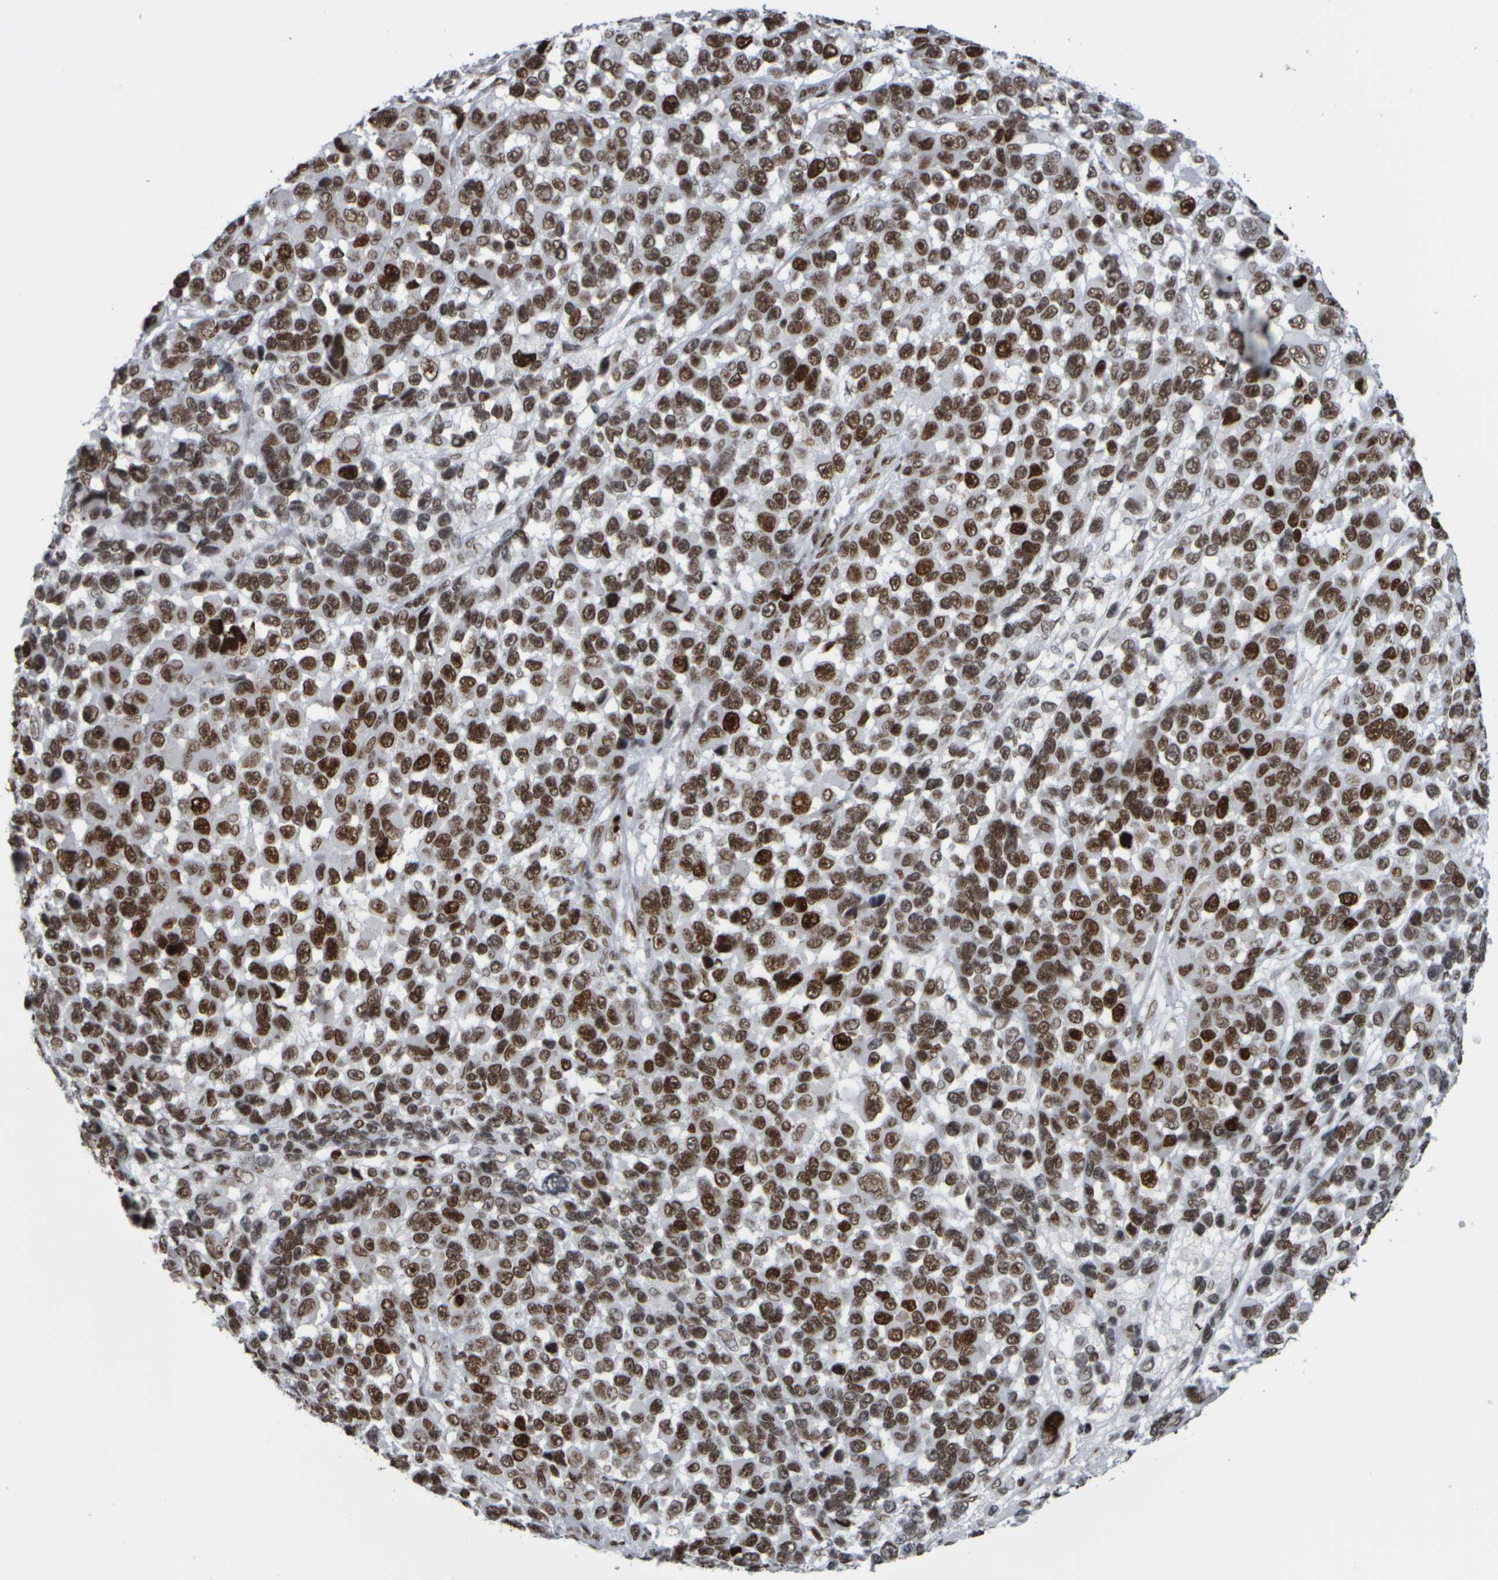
{"staining": {"intensity": "moderate", "quantity": ">75%", "location": "nuclear"}, "tissue": "melanoma", "cell_type": "Tumor cells", "image_type": "cancer", "snomed": [{"axis": "morphology", "description": "Malignant melanoma, NOS"}, {"axis": "topography", "description": "Skin"}], "caption": "Approximately >75% of tumor cells in human malignant melanoma reveal moderate nuclear protein expression as visualized by brown immunohistochemical staining.", "gene": "TOP2B", "patient": {"sex": "male", "age": 53}}